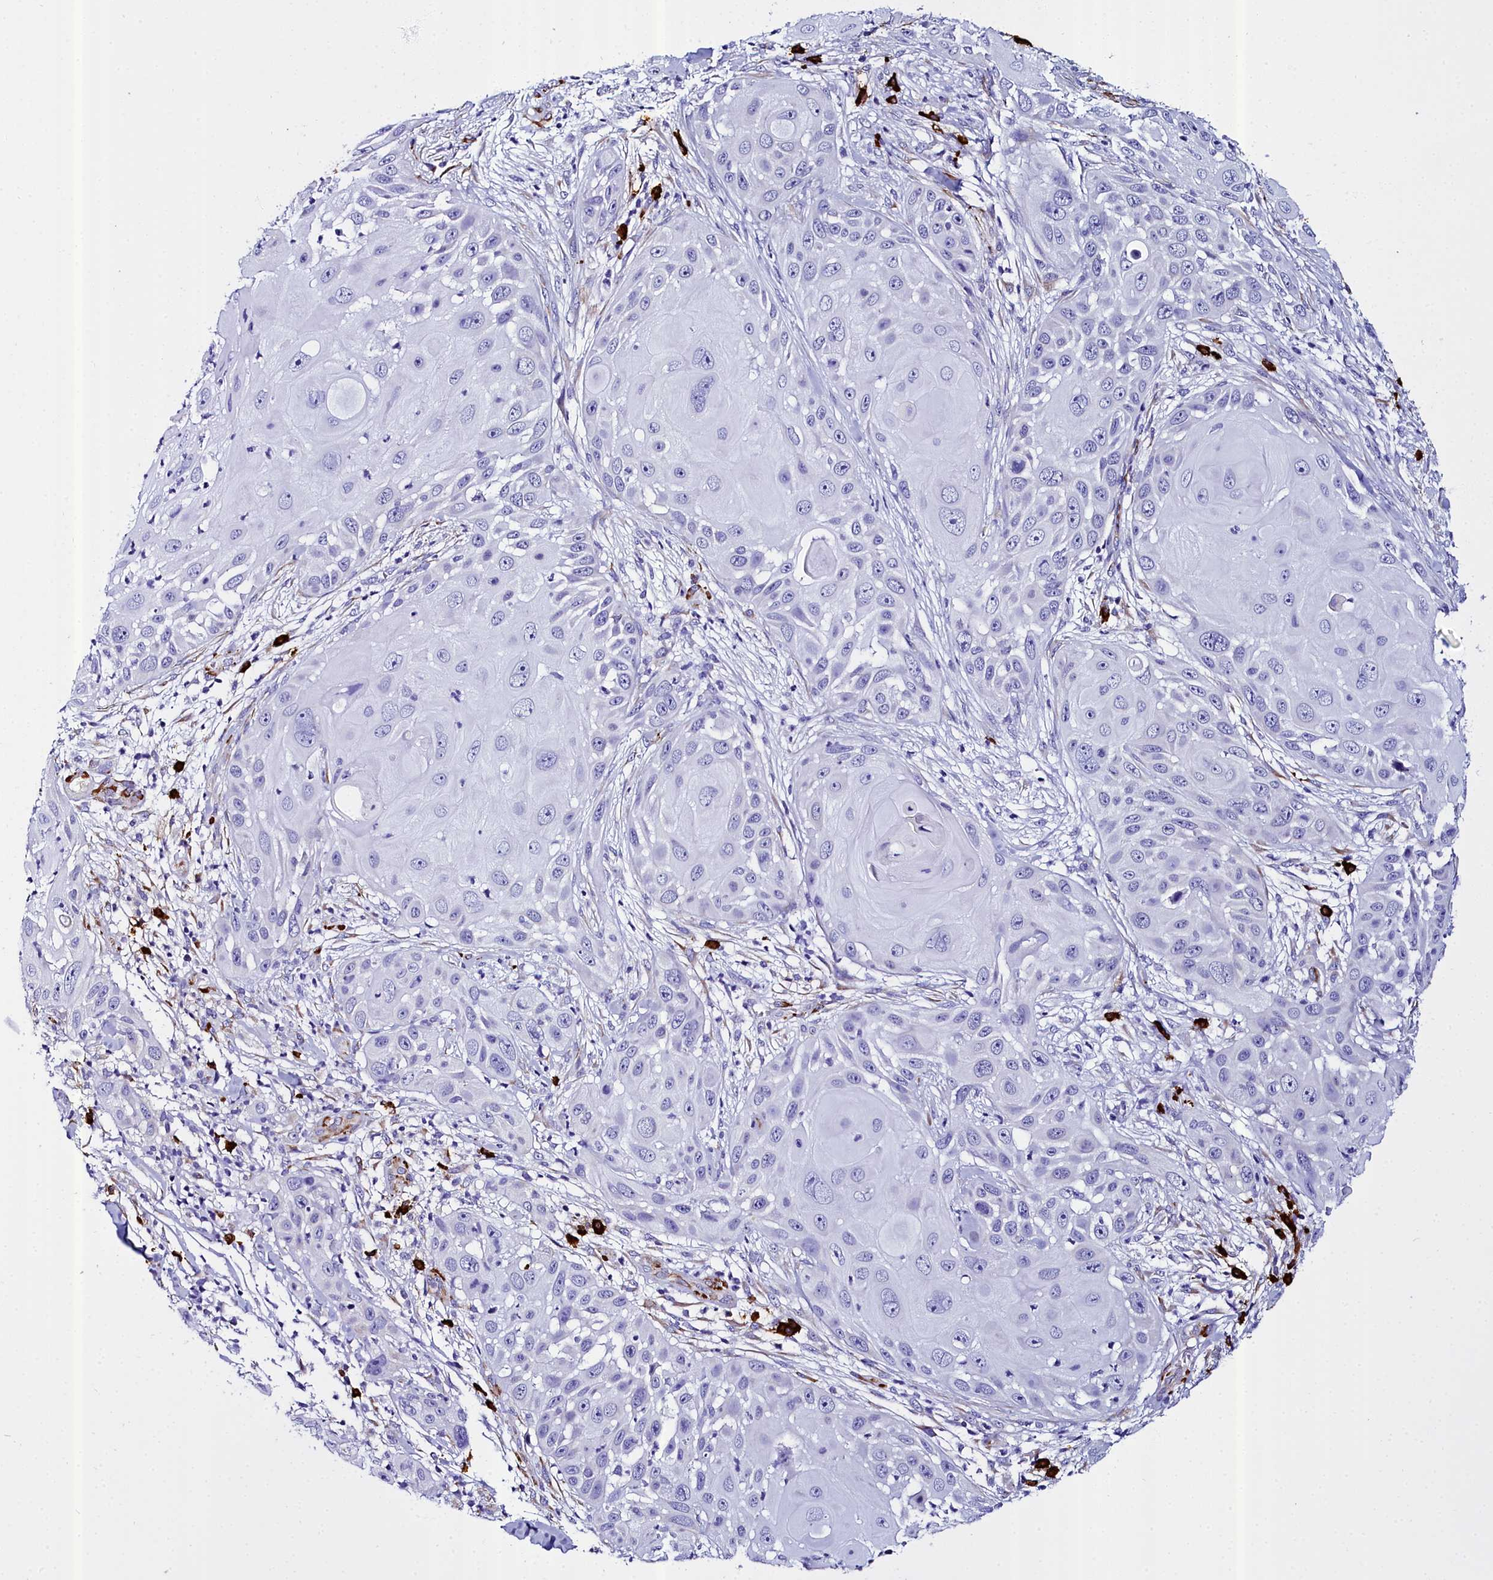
{"staining": {"intensity": "negative", "quantity": "none", "location": "none"}, "tissue": "skin cancer", "cell_type": "Tumor cells", "image_type": "cancer", "snomed": [{"axis": "morphology", "description": "Squamous cell carcinoma, NOS"}, {"axis": "topography", "description": "Skin"}], "caption": "Tumor cells show no significant protein positivity in skin cancer. (Brightfield microscopy of DAB (3,3'-diaminobenzidine) immunohistochemistry at high magnification).", "gene": "TXNDC5", "patient": {"sex": "female", "age": 44}}